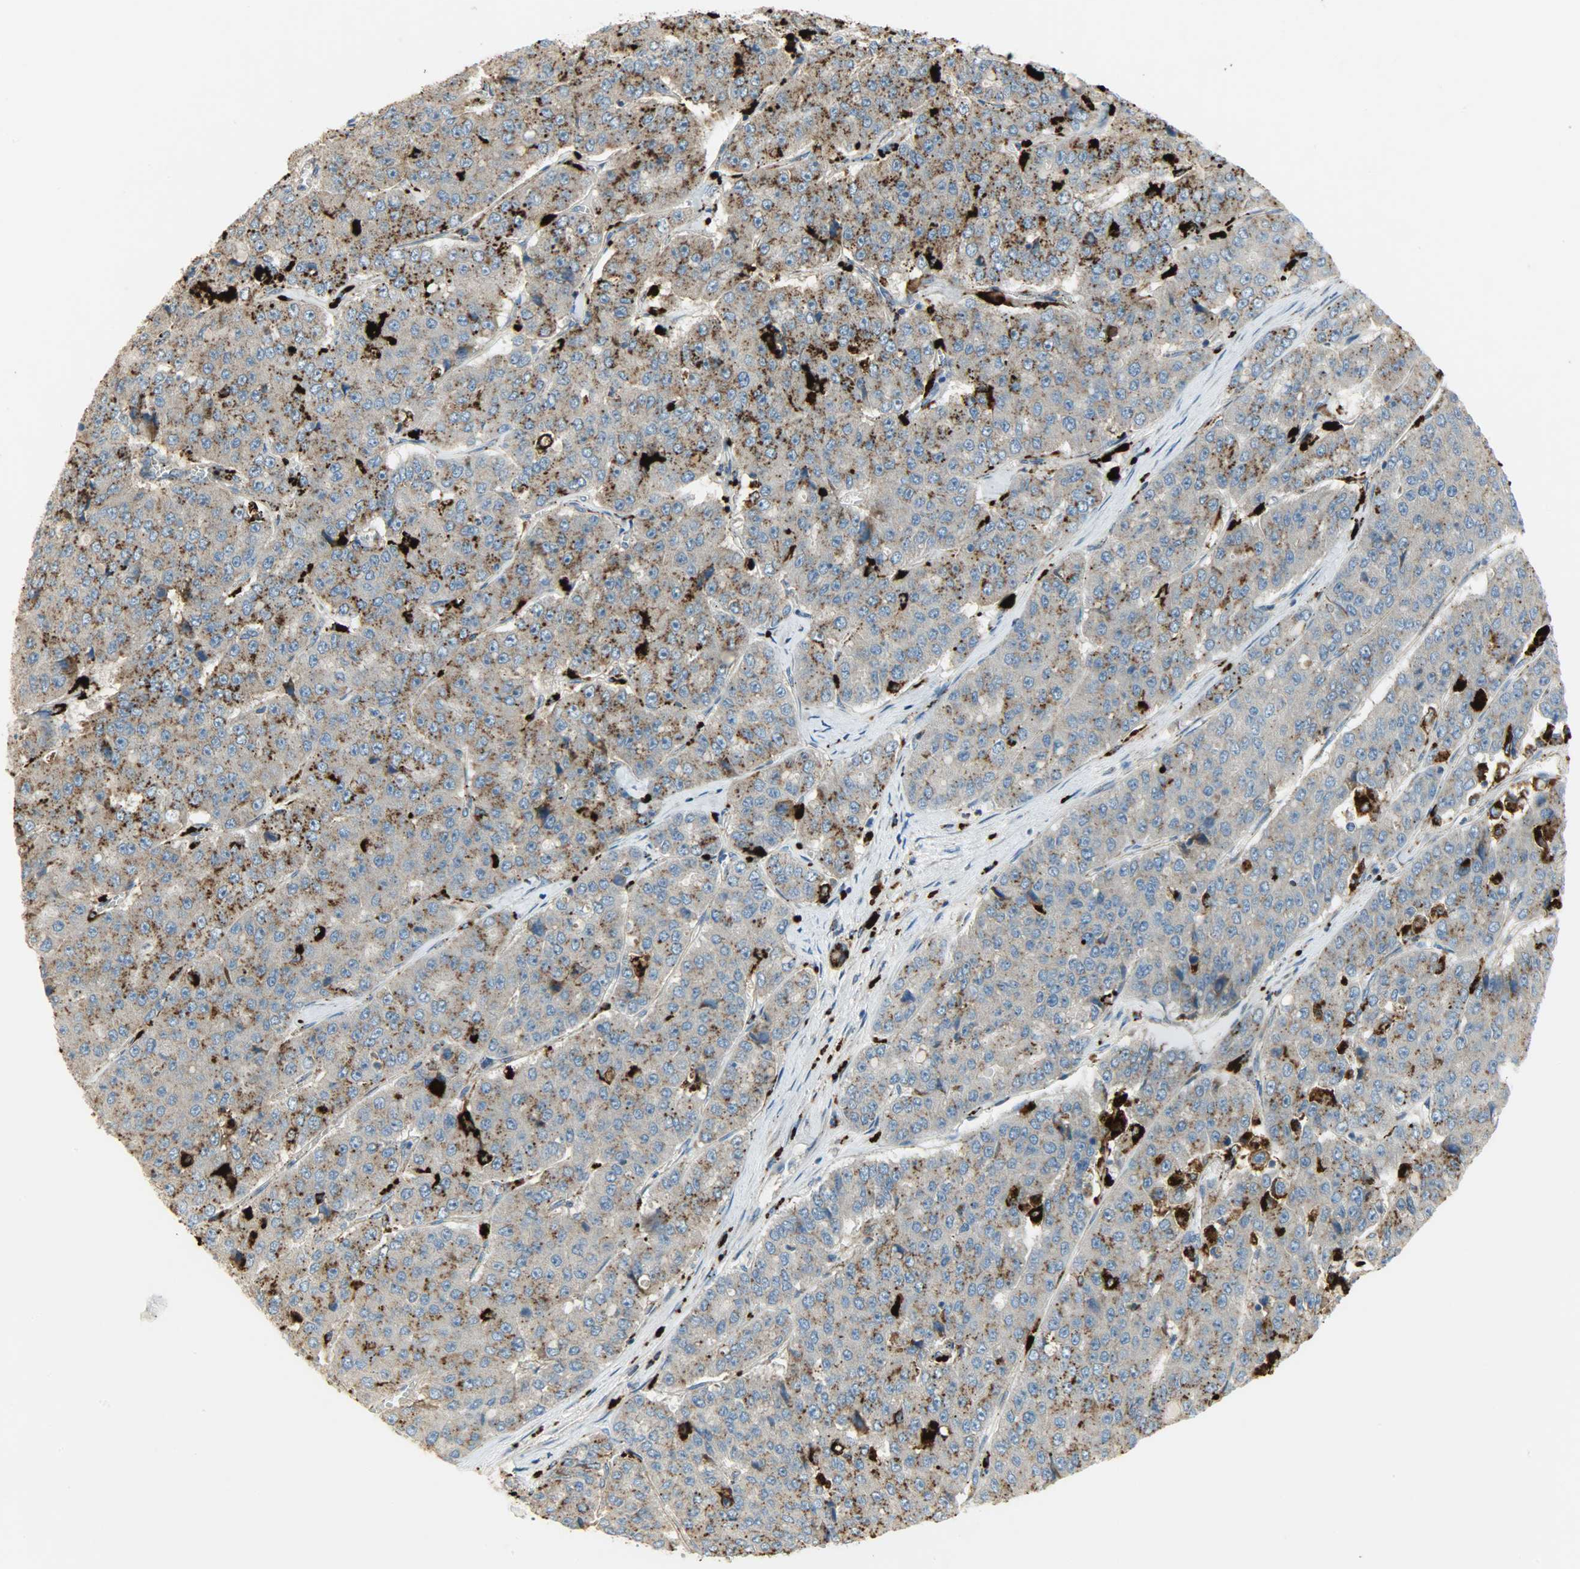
{"staining": {"intensity": "moderate", "quantity": "25%-75%", "location": "cytoplasmic/membranous"}, "tissue": "pancreatic cancer", "cell_type": "Tumor cells", "image_type": "cancer", "snomed": [{"axis": "morphology", "description": "Adenocarcinoma, NOS"}, {"axis": "topography", "description": "Pancreas"}], "caption": "This photomicrograph exhibits pancreatic cancer stained with IHC to label a protein in brown. The cytoplasmic/membranous of tumor cells show moderate positivity for the protein. Nuclei are counter-stained blue.", "gene": "ASAH1", "patient": {"sex": "male", "age": 50}}